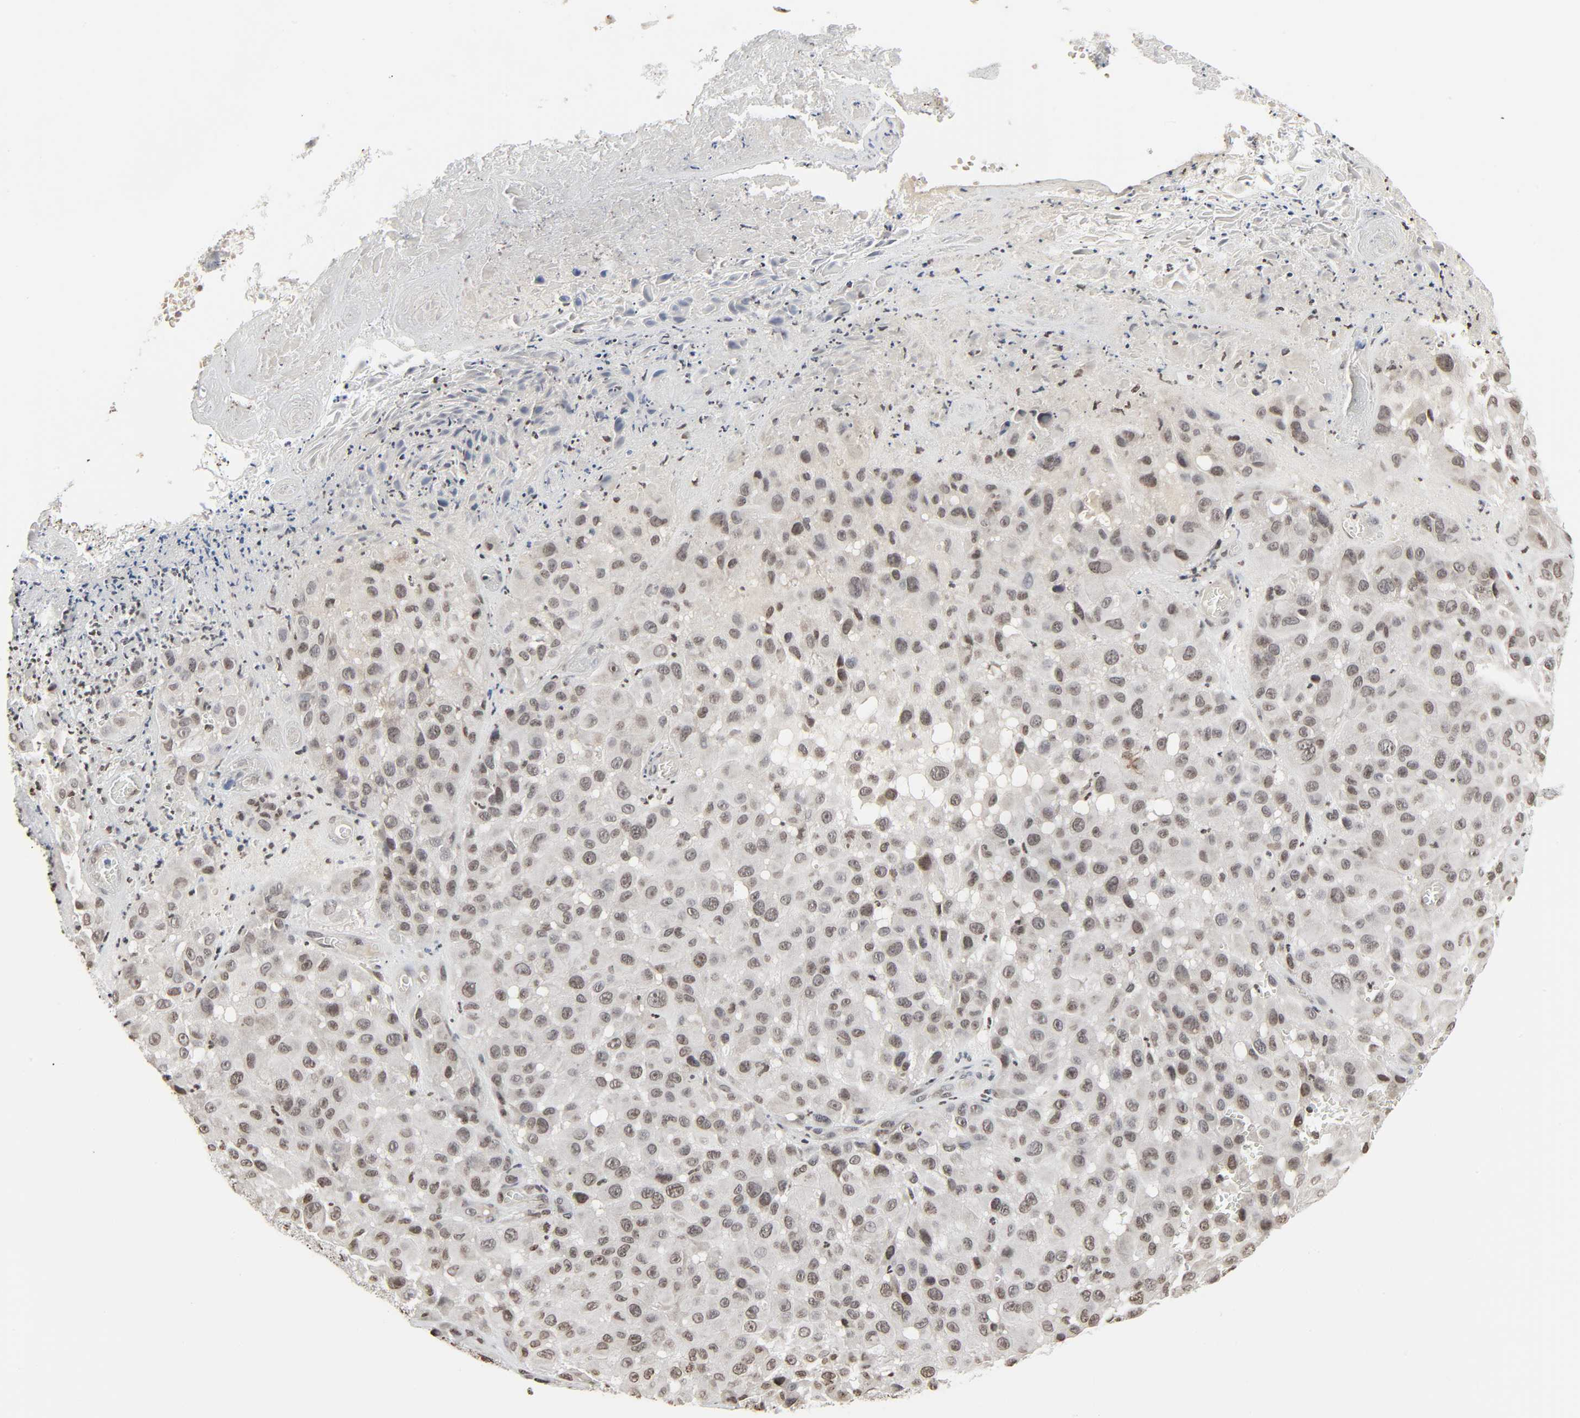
{"staining": {"intensity": "weak", "quantity": ">75%", "location": "nuclear"}, "tissue": "melanoma", "cell_type": "Tumor cells", "image_type": "cancer", "snomed": [{"axis": "morphology", "description": "Malignant melanoma, NOS"}, {"axis": "topography", "description": "Skin"}], "caption": "Malignant melanoma tissue displays weak nuclear staining in approximately >75% of tumor cells, visualized by immunohistochemistry. (Brightfield microscopy of DAB IHC at high magnification).", "gene": "ELAVL1", "patient": {"sex": "female", "age": 21}}